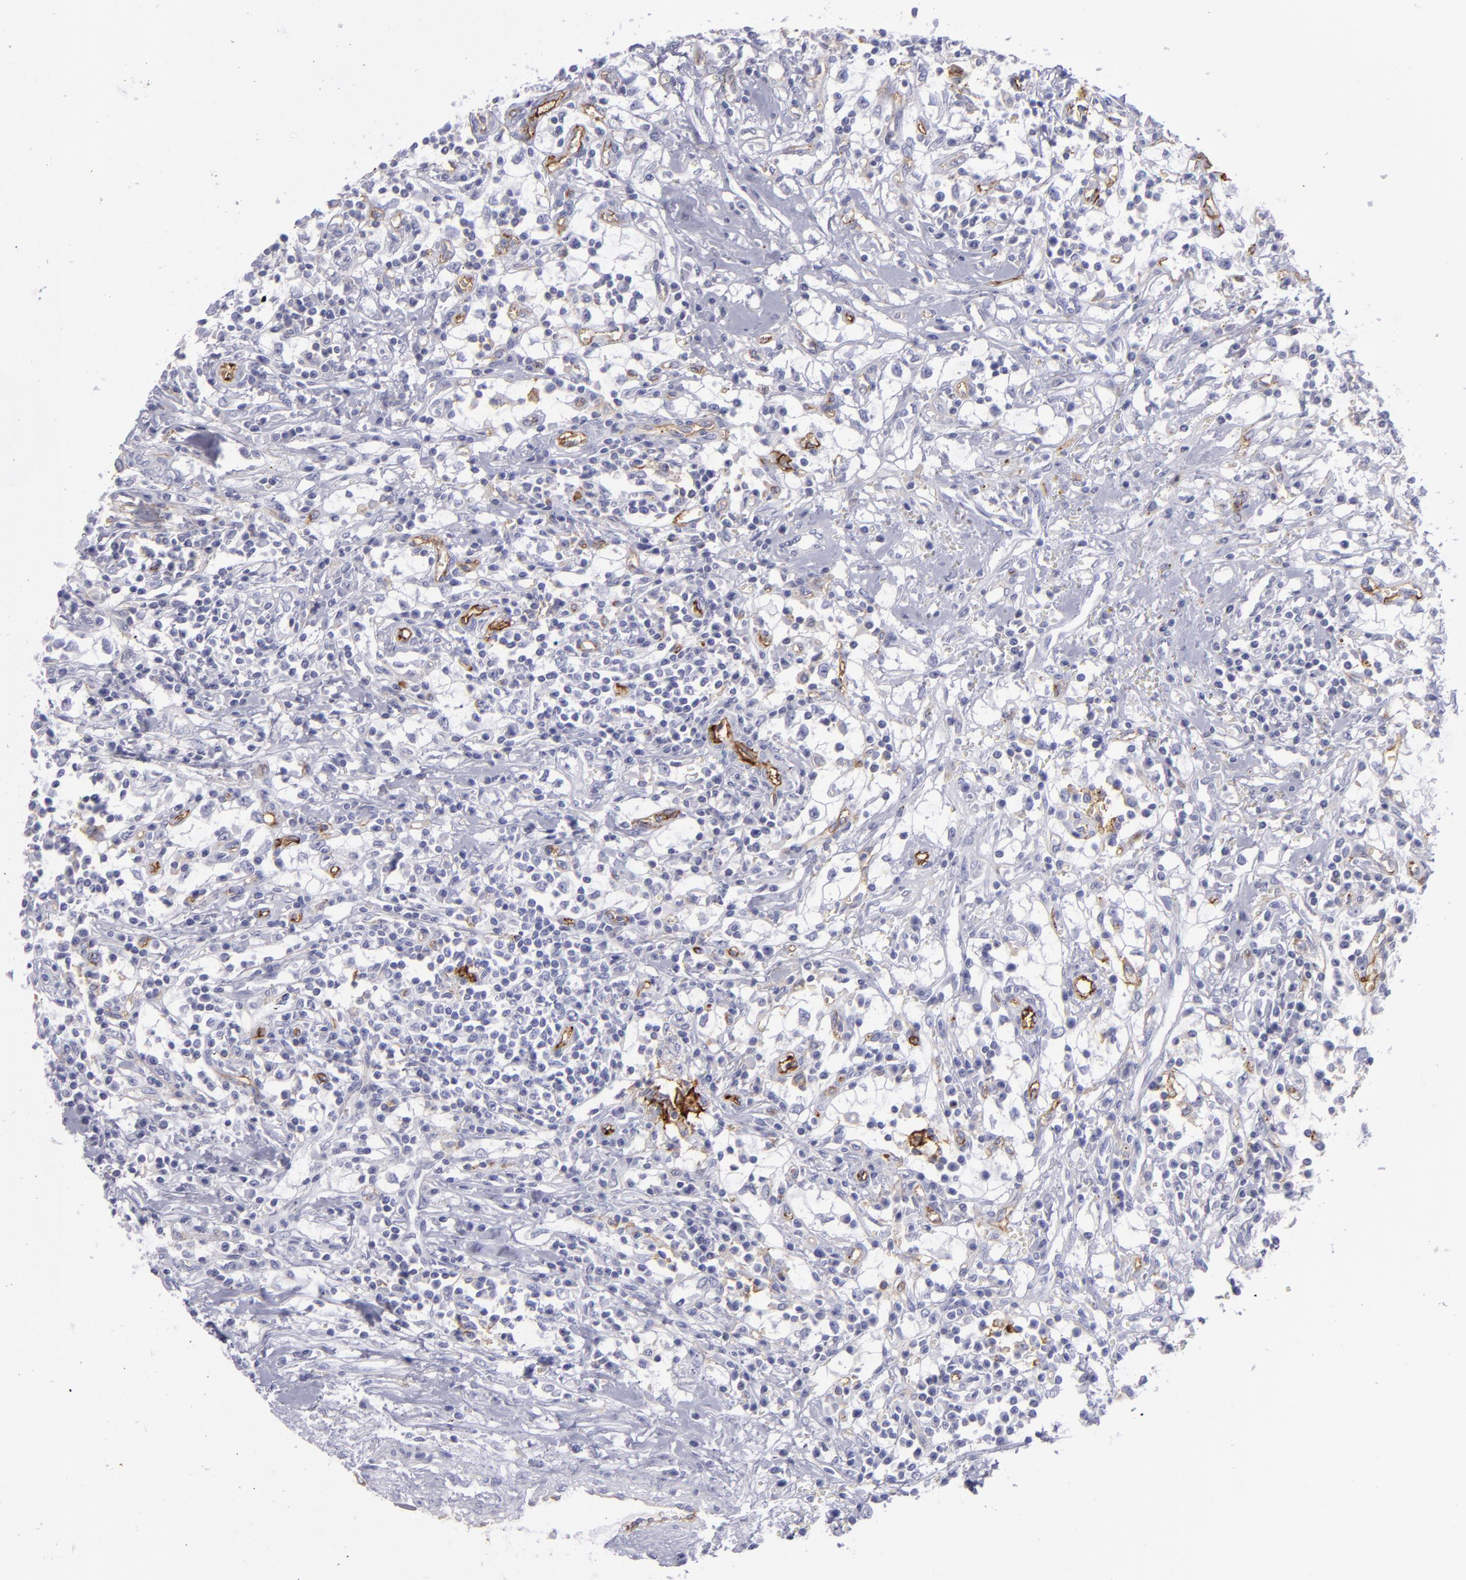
{"staining": {"intensity": "negative", "quantity": "none", "location": "none"}, "tissue": "renal cancer", "cell_type": "Tumor cells", "image_type": "cancer", "snomed": [{"axis": "morphology", "description": "Adenocarcinoma, NOS"}, {"axis": "topography", "description": "Kidney"}], "caption": "Immunohistochemistry micrograph of renal adenocarcinoma stained for a protein (brown), which reveals no positivity in tumor cells.", "gene": "ACE", "patient": {"sex": "male", "age": 82}}